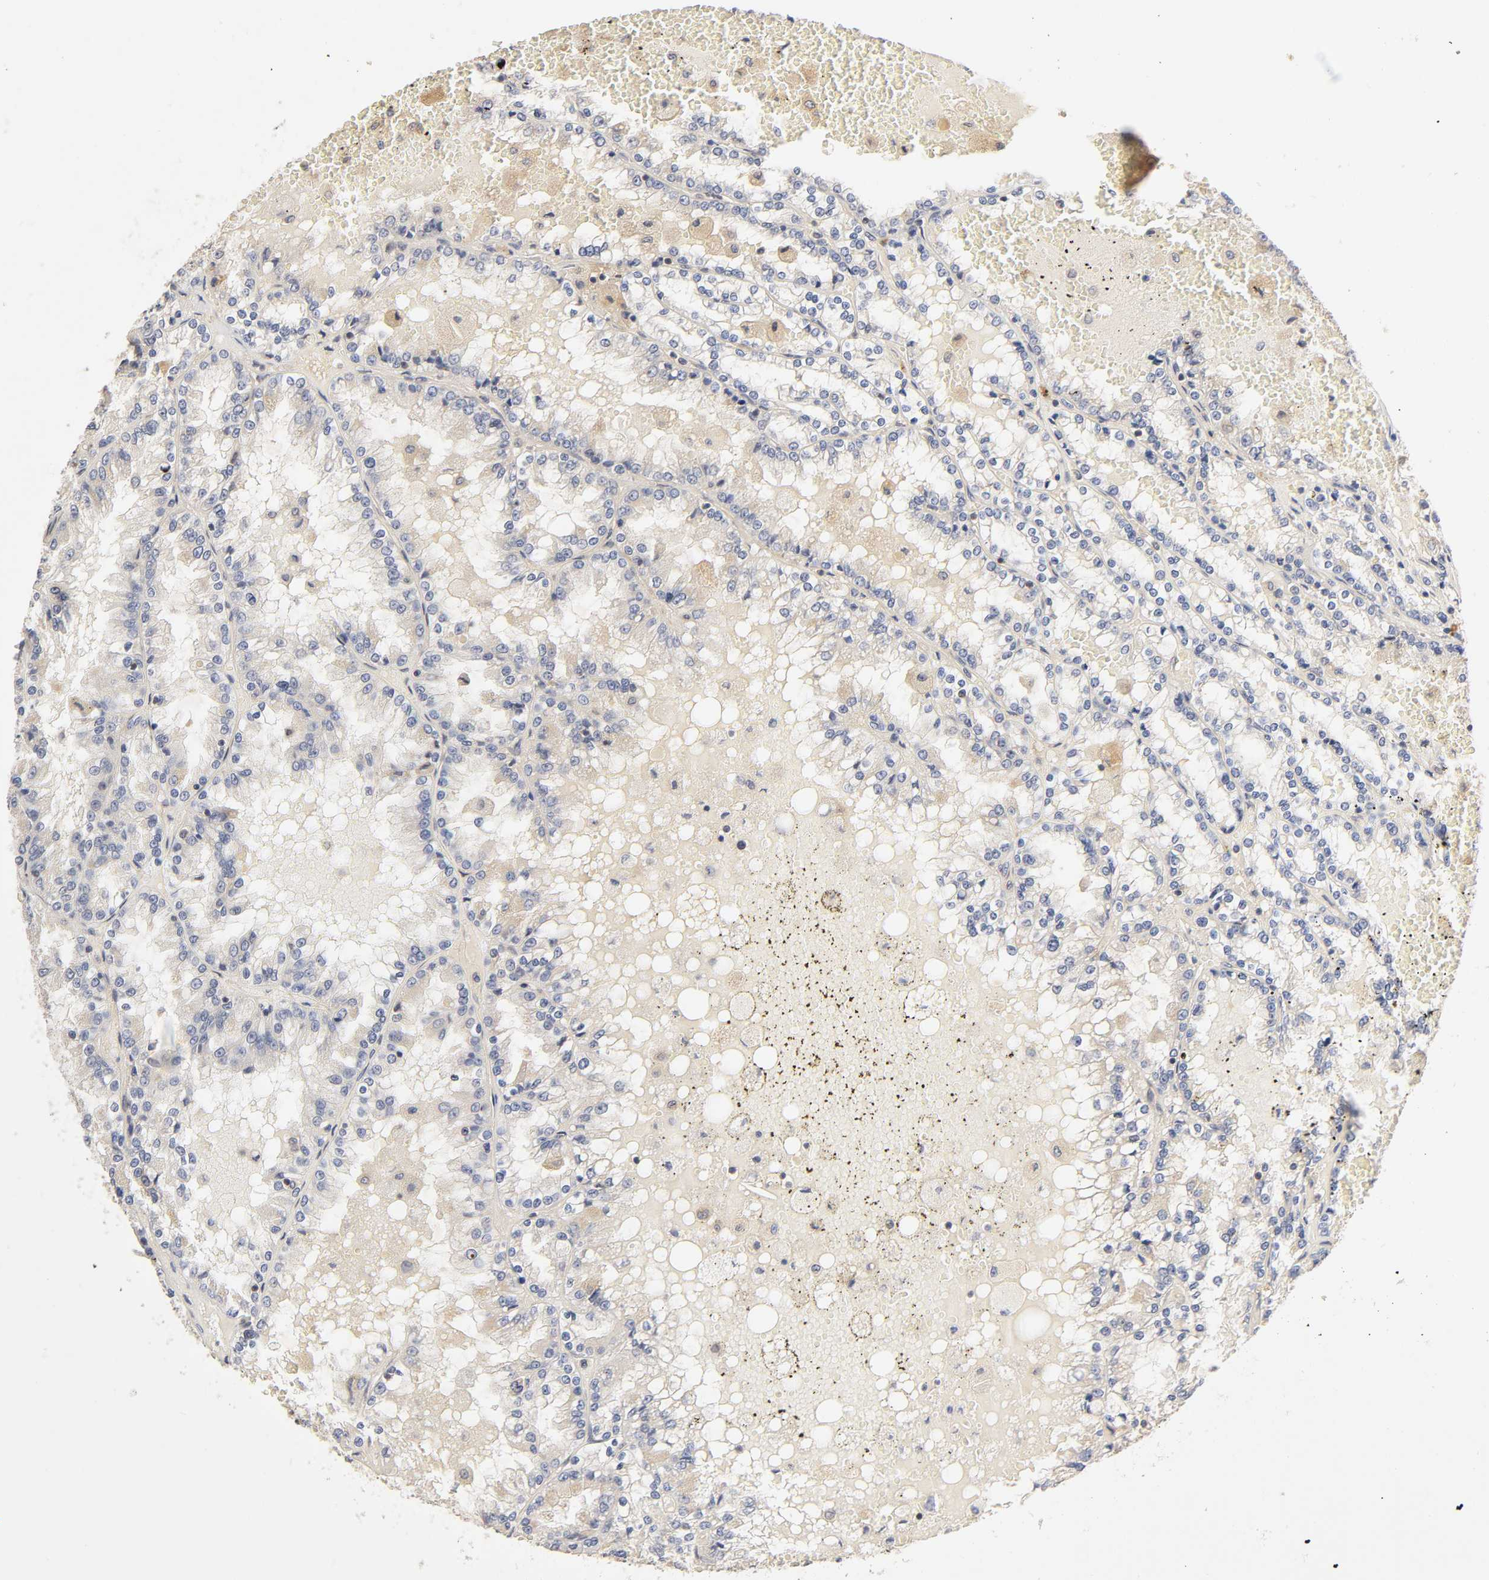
{"staining": {"intensity": "negative", "quantity": "none", "location": "none"}, "tissue": "renal cancer", "cell_type": "Tumor cells", "image_type": "cancer", "snomed": [{"axis": "morphology", "description": "Adenocarcinoma, NOS"}, {"axis": "topography", "description": "Kidney"}], "caption": "Histopathology image shows no significant protein expression in tumor cells of adenocarcinoma (renal).", "gene": "RHOA", "patient": {"sex": "female", "age": 56}}